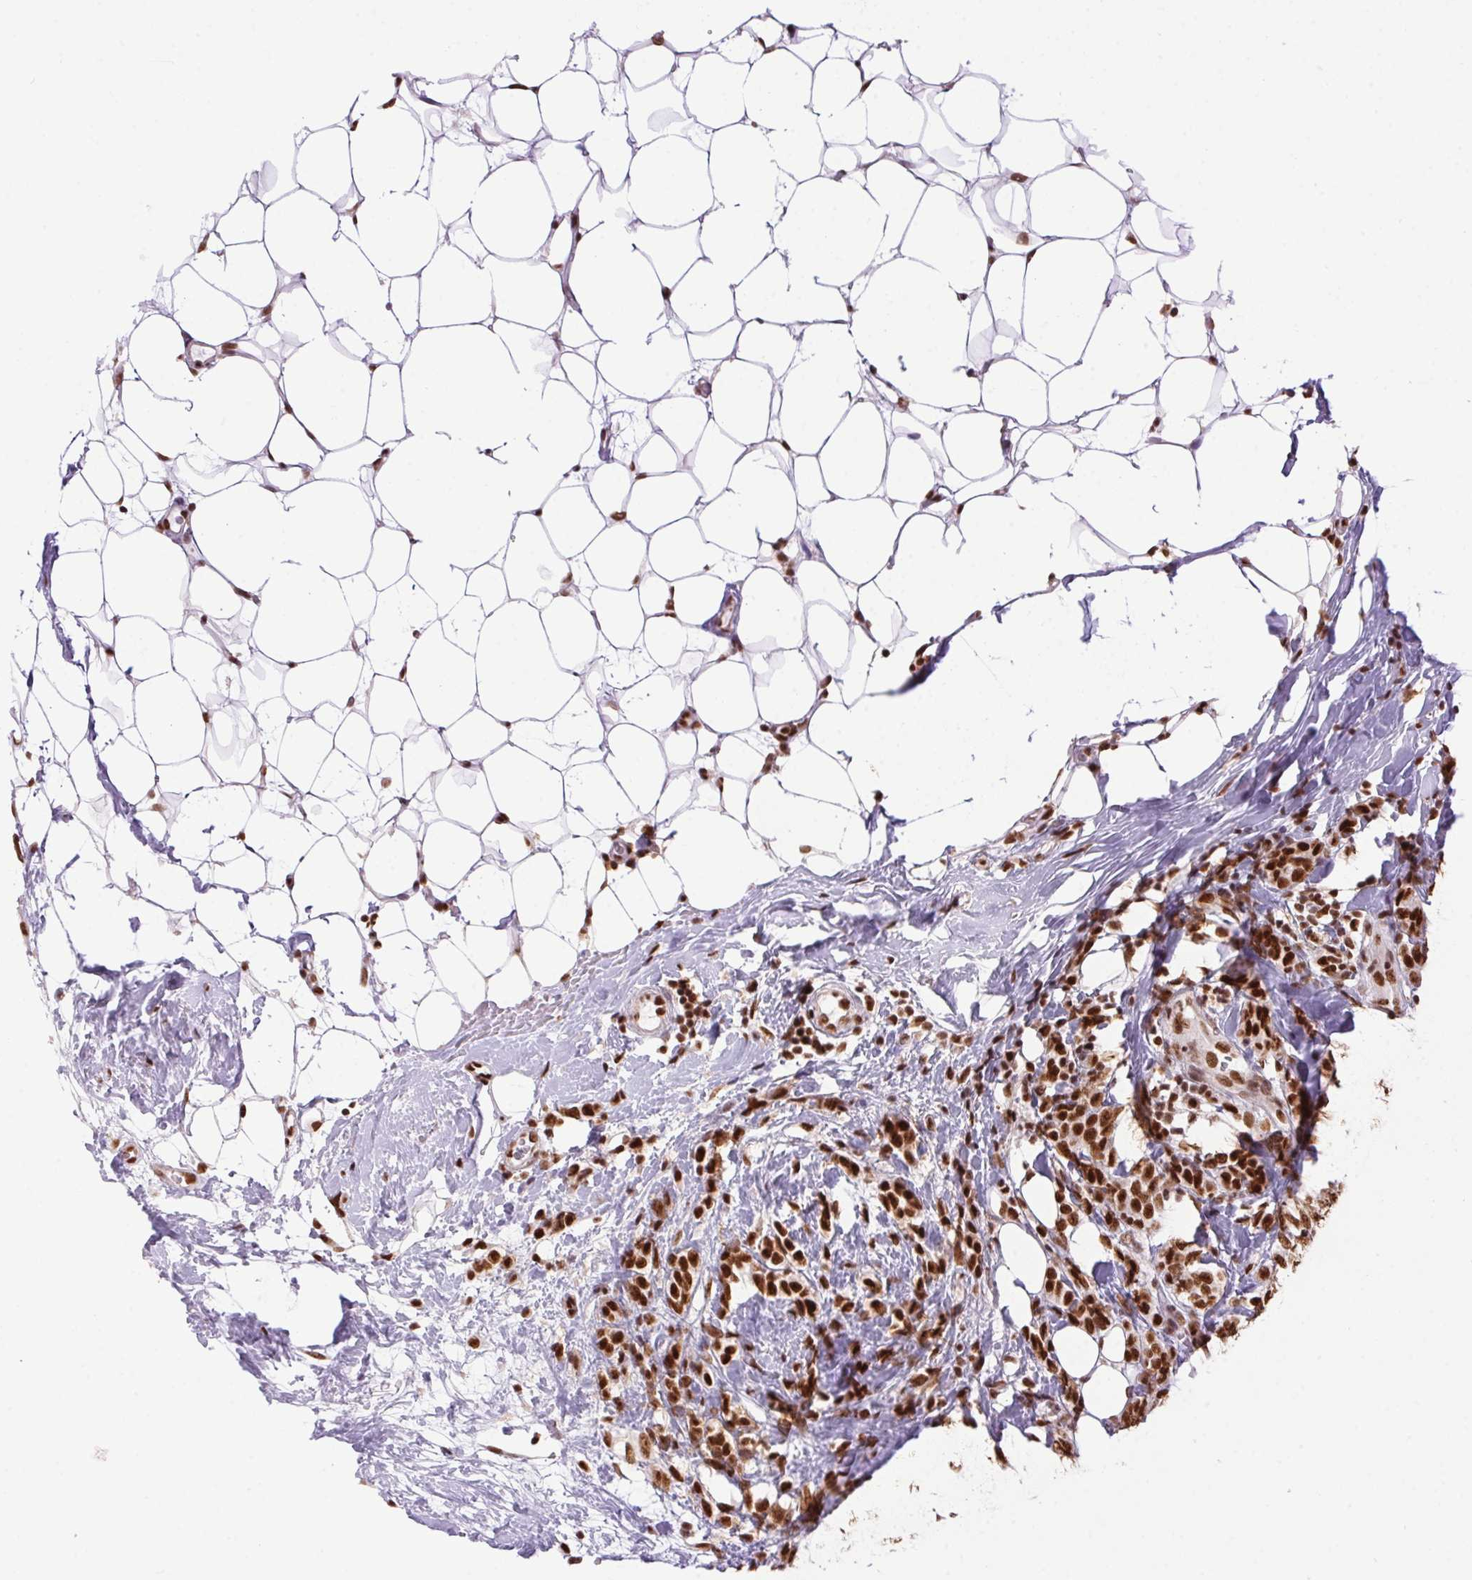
{"staining": {"intensity": "strong", "quantity": ">75%", "location": "nuclear"}, "tissue": "breast cancer", "cell_type": "Tumor cells", "image_type": "cancer", "snomed": [{"axis": "morphology", "description": "Lobular carcinoma"}, {"axis": "topography", "description": "Breast"}], "caption": "Protein positivity by immunohistochemistry (IHC) demonstrates strong nuclear staining in approximately >75% of tumor cells in lobular carcinoma (breast).", "gene": "ZNF207", "patient": {"sex": "female", "age": 49}}